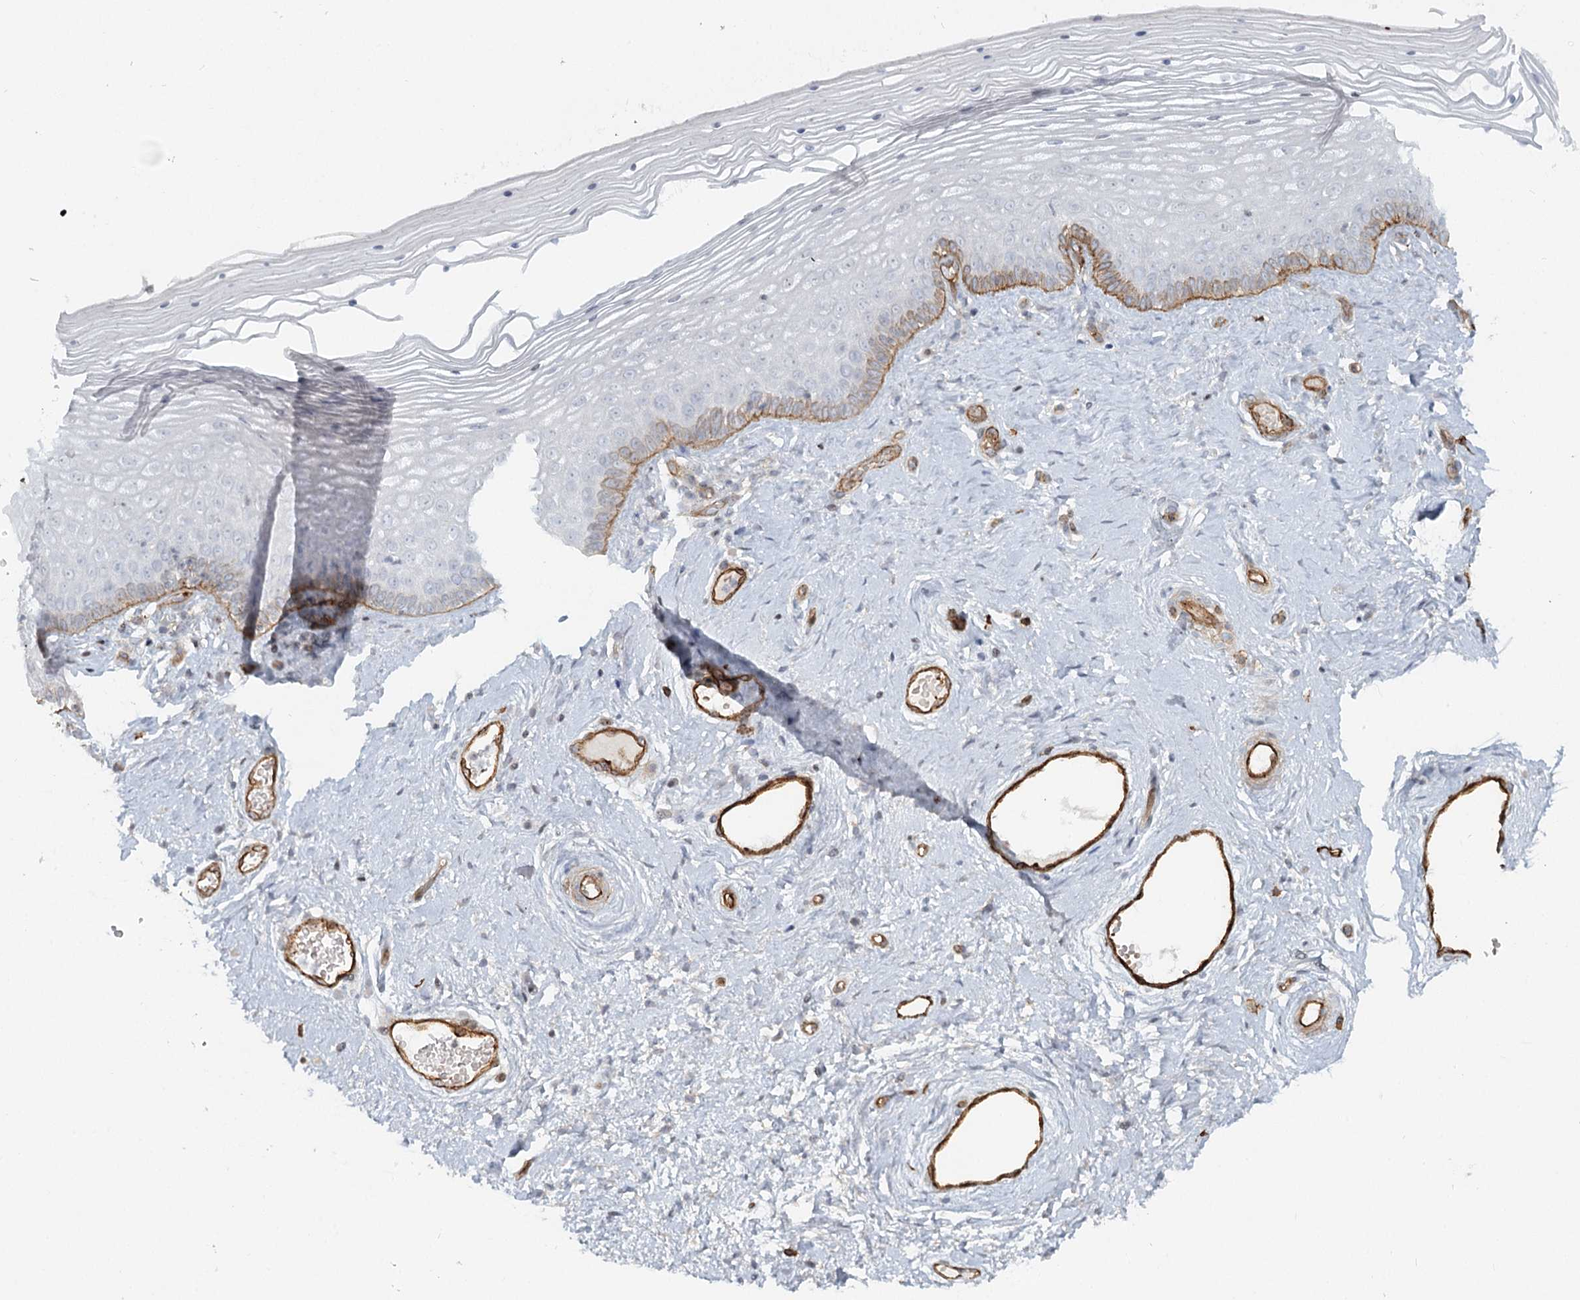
{"staining": {"intensity": "moderate", "quantity": "<25%", "location": "cytoplasmic/membranous"}, "tissue": "vagina", "cell_type": "Squamous epithelial cells", "image_type": "normal", "snomed": [{"axis": "morphology", "description": "Normal tissue, NOS"}, {"axis": "topography", "description": "Vagina"}], "caption": "Protein analysis of benign vagina exhibits moderate cytoplasmic/membranous expression in about <25% of squamous epithelial cells.", "gene": "ZFYVE28", "patient": {"sex": "female", "age": 46}}